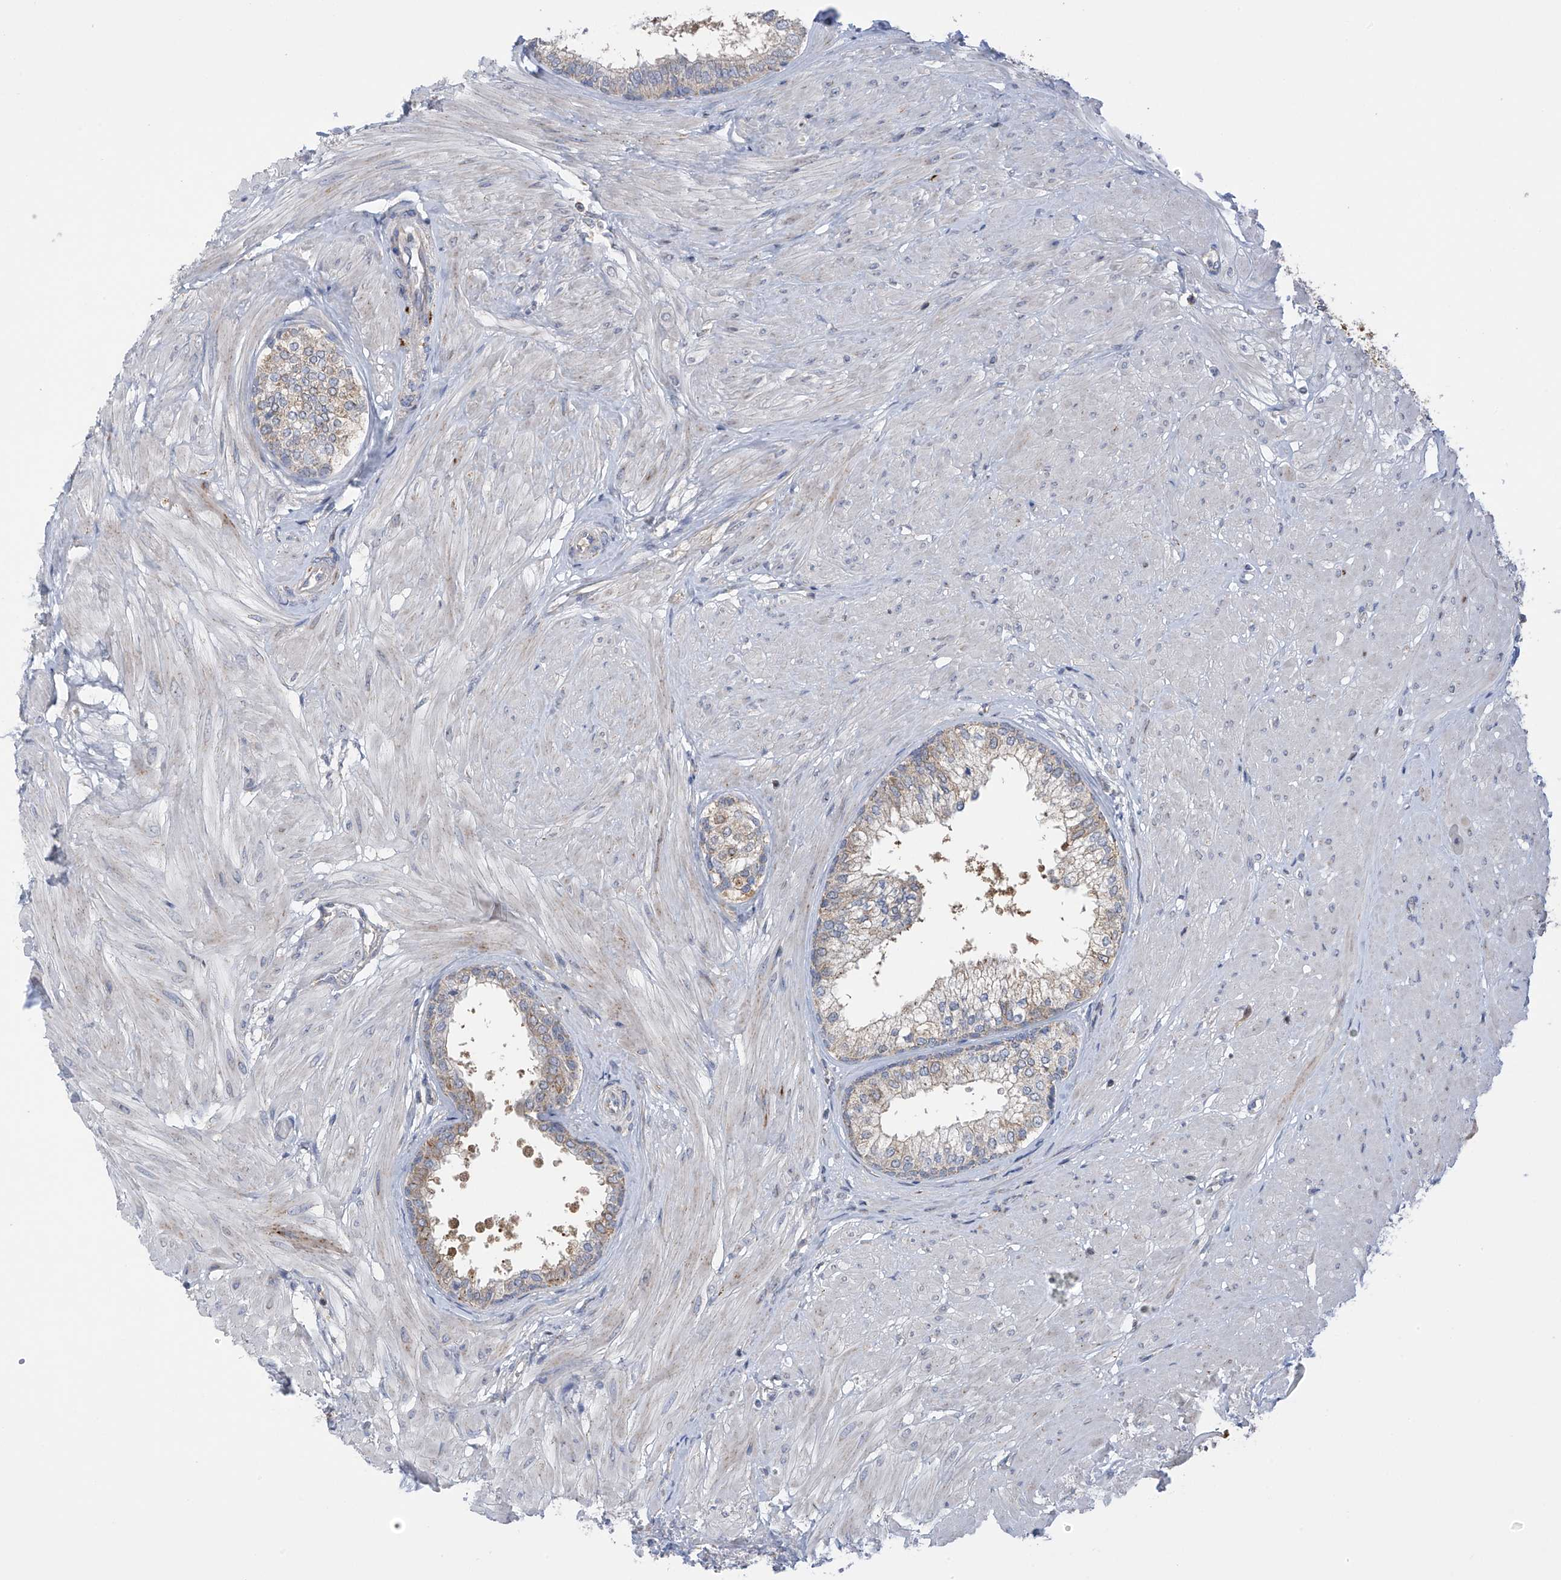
{"staining": {"intensity": "weak", "quantity": "<25%", "location": "cytoplasmic/membranous"}, "tissue": "prostate", "cell_type": "Glandular cells", "image_type": "normal", "snomed": [{"axis": "morphology", "description": "Normal tissue, NOS"}, {"axis": "topography", "description": "Prostate"}], "caption": "This is an immunohistochemistry histopathology image of normal human prostate. There is no staining in glandular cells.", "gene": "SLCO4A1", "patient": {"sex": "male", "age": 48}}